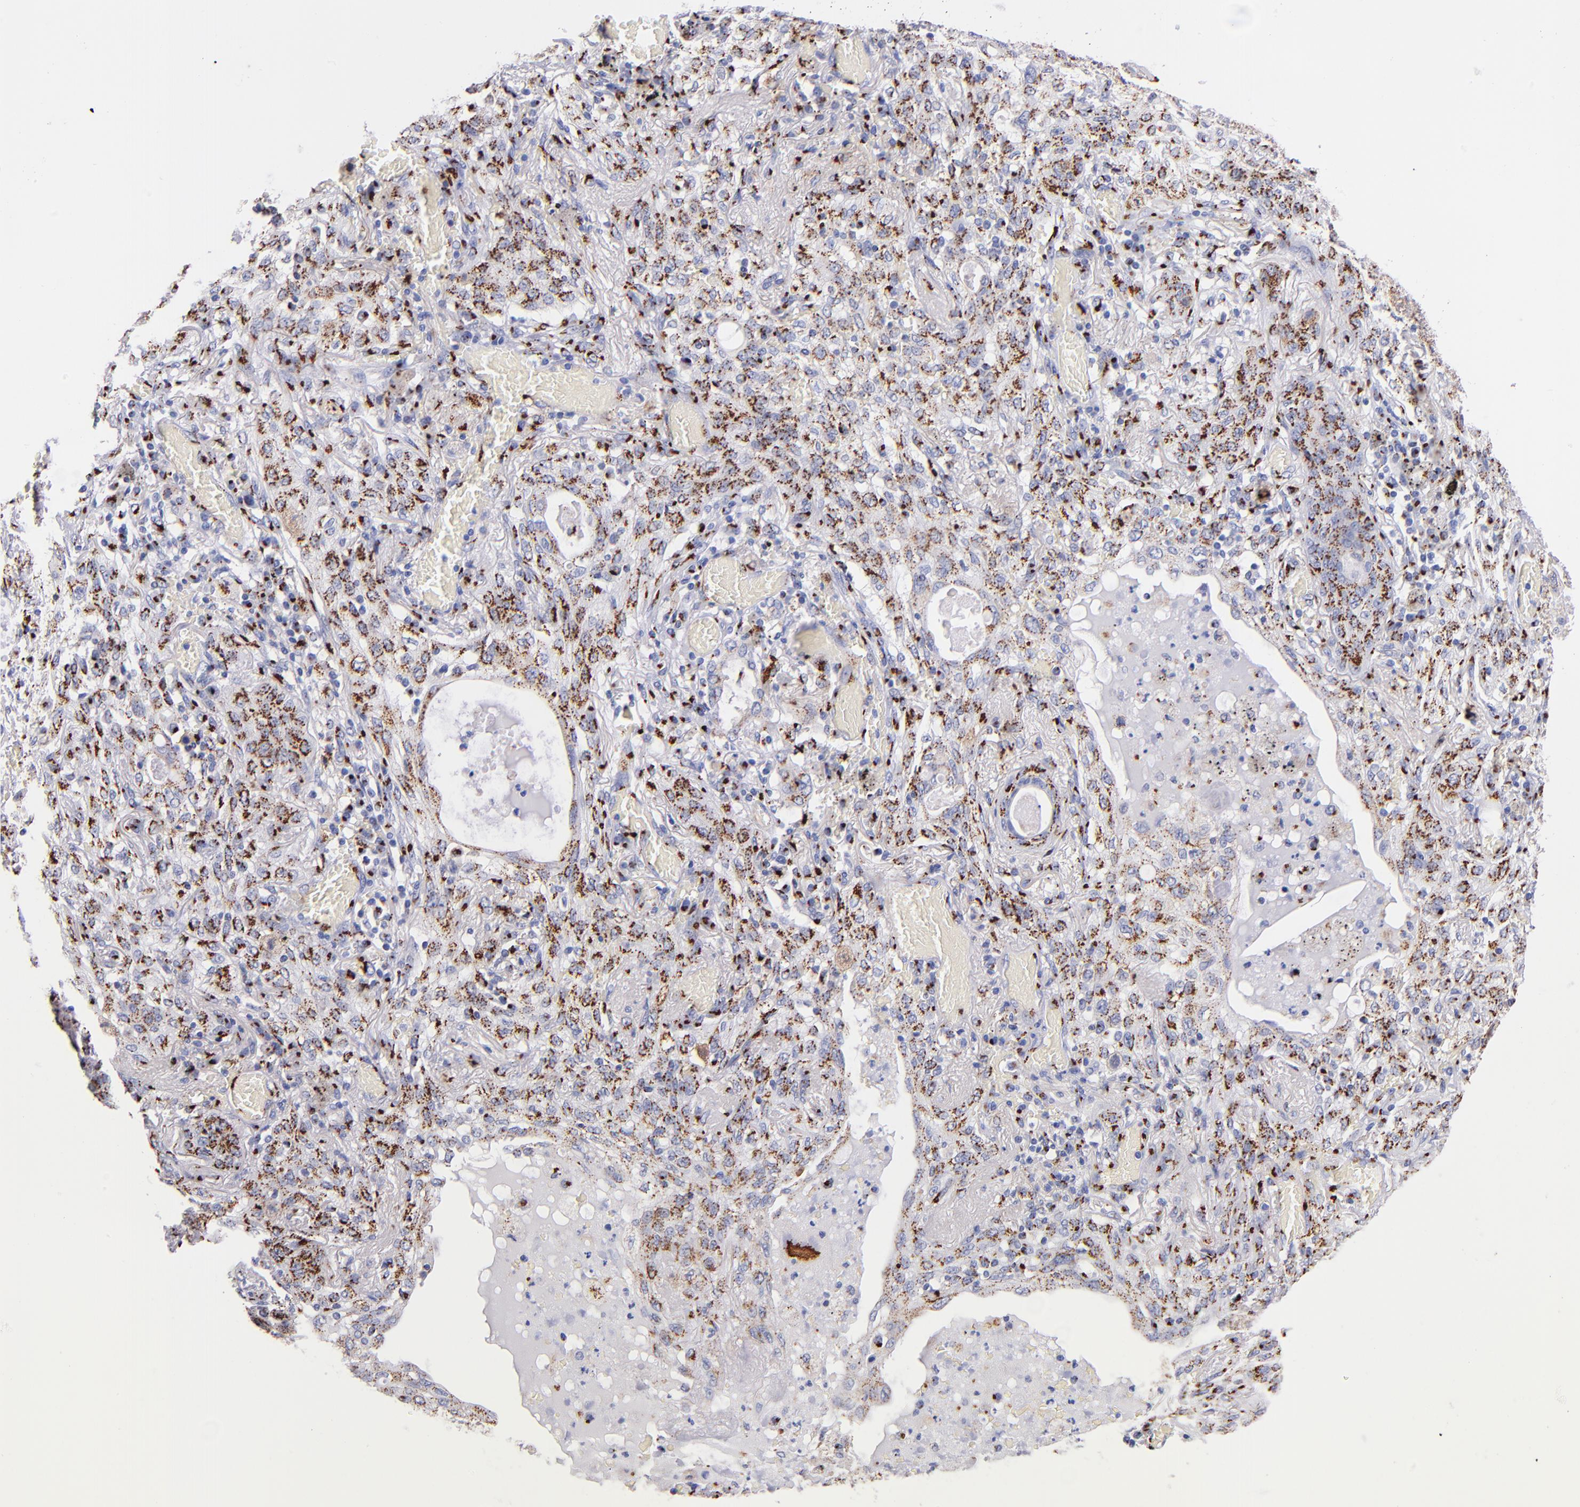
{"staining": {"intensity": "moderate", "quantity": ">75%", "location": "cytoplasmic/membranous"}, "tissue": "lung cancer", "cell_type": "Tumor cells", "image_type": "cancer", "snomed": [{"axis": "morphology", "description": "Squamous cell carcinoma, NOS"}, {"axis": "topography", "description": "Lung"}], "caption": "Human lung cancer stained for a protein (brown) demonstrates moderate cytoplasmic/membranous positive expression in approximately >75% of tumor cells.", "gene": "GOLIM4", "patient": {"sex": "female", "age": 47}}